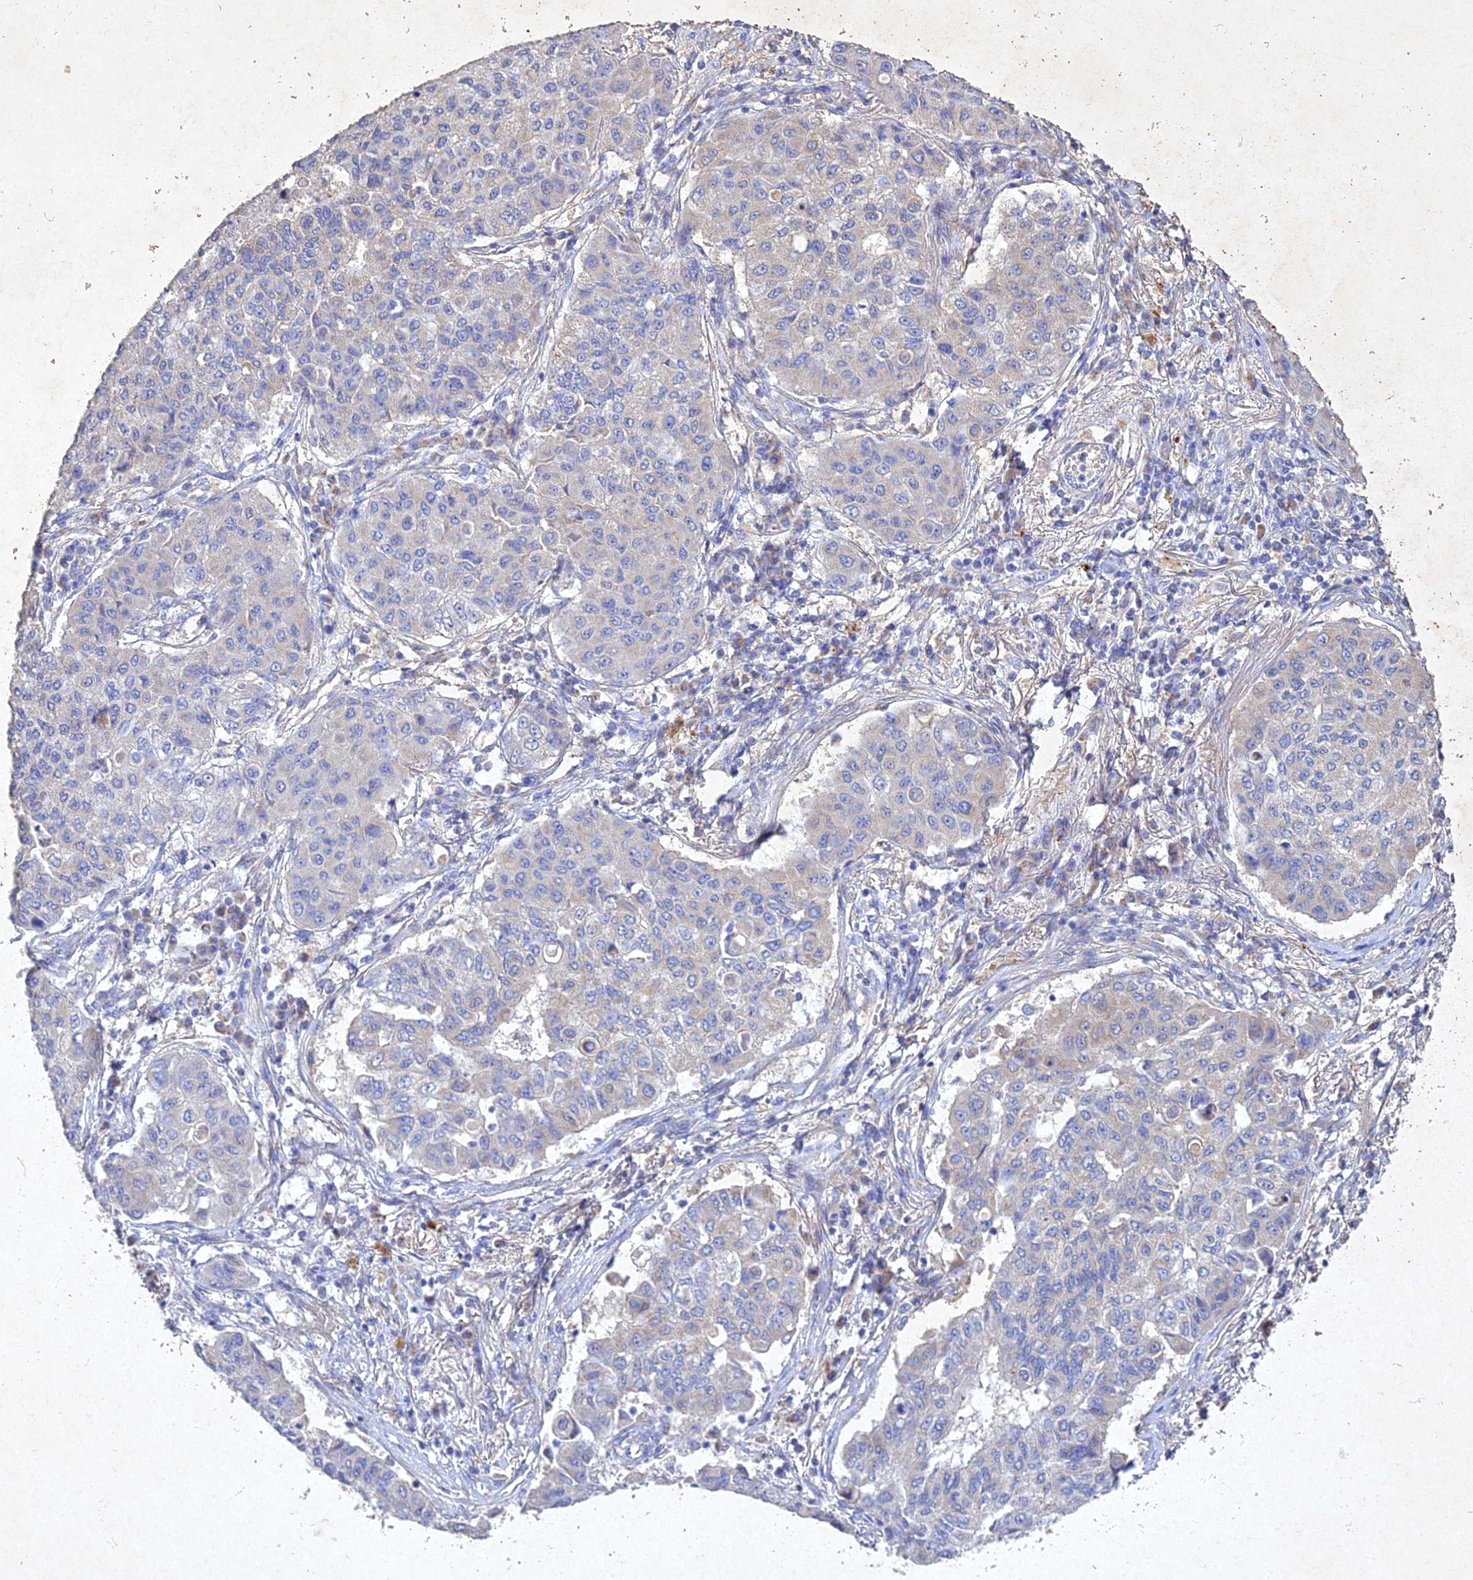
{"staining": {"intensity": "negative", "quantity": "none", "location": "none"}, "tissue": "lung cancer", "cell_type": "Tumor cells", "image_type": "cancer", "snomed": [{"axis": "morphology", "description": "Squamous cell carcinoma, NOS"}, {"axis": "topography", "description": "Lung"}], "caption": "Immunohistochemical staining of lung squamous cell carcinoma shows no significant expression in tumor cells.", "gene": "NDUFV1", "patient": {"sex": "male", "age": 74}}